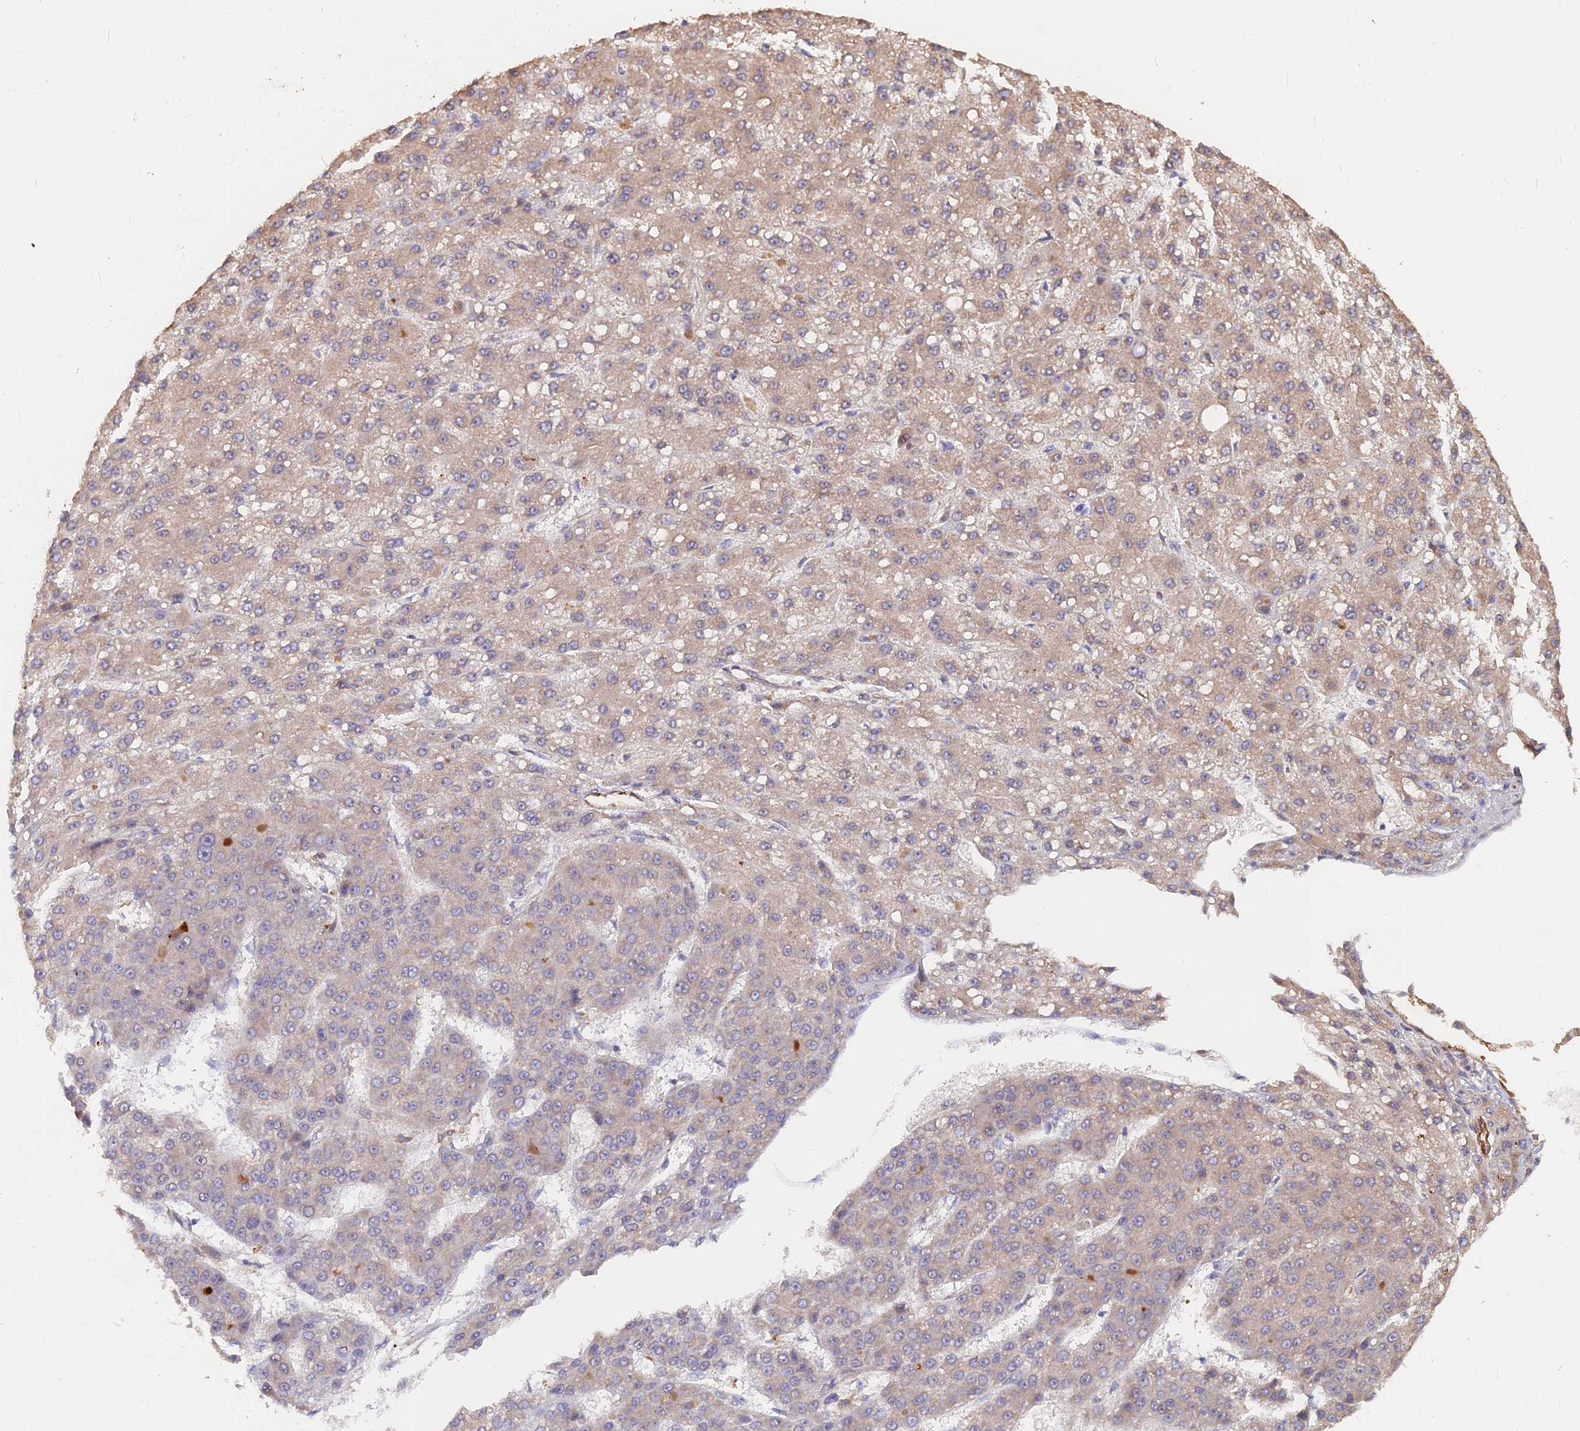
{"staining": {"intensity": "weak", "quantity": "<25%", "location": "cytoplasmic/membranous"}, "tissue": "liver cancer", "cell_type": "Tumor cells", "image_type": "cancer", "snomed": [{"axis": "morphology", "description": "Carcinoma, Hepatocellular, NOS"}, {"axis": "topography", "description": "Liver"}], "caption": "Immunohistochemistry histopathology image of neoplastic tissue: human hepatocellular carcinoma (liver) stained with DAB (3,3'-diaminobenzidine) demonstrates no significant protein expression in tumor cells.", "gene": "SAC3D1", "patient": {"sex": "male", "age": 67}}